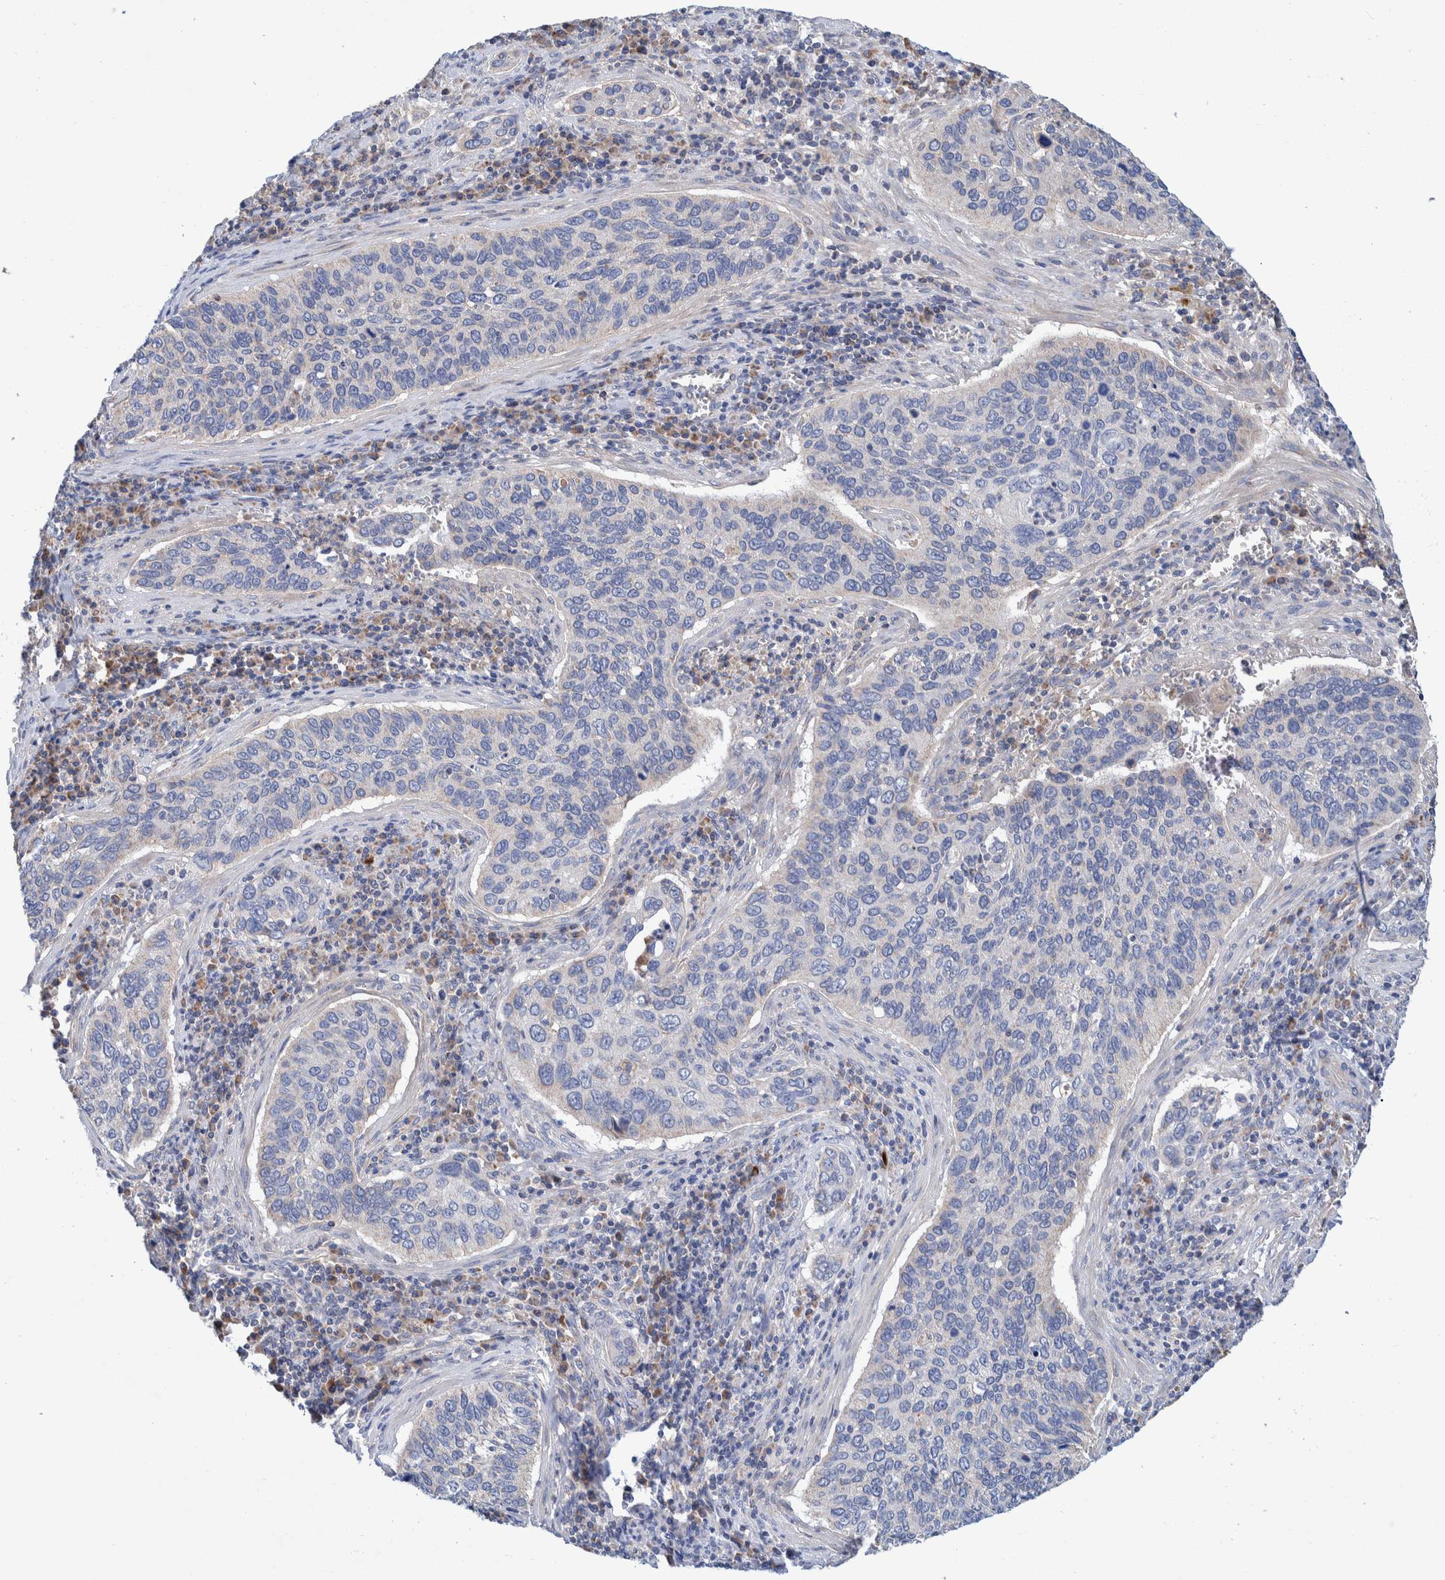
{"staining": {"intensity": "negative", "quantity": "none", "location": "none"}, "tissue": "cervical cancer", "cell_type": "Tumor cells", "image_type": "cancer", "snomed": [{"axis": "morphology", "description": "Squamous cell carcinoma, NOS"}, {"axis": "topography", "description": "Cervix"}], "caption": "Cervical cancer was stained to show a protein in brown. There is no significant positivity in tumor cells. (Stains: DAB (3,3'-diaminobenzidine) immunohistochemistry with hematoxylin counter stain, Microscopy: brightfield microscopy at high magnification).", "gene": "DECR1", "patient": {"sex": "female", "age": 53}}